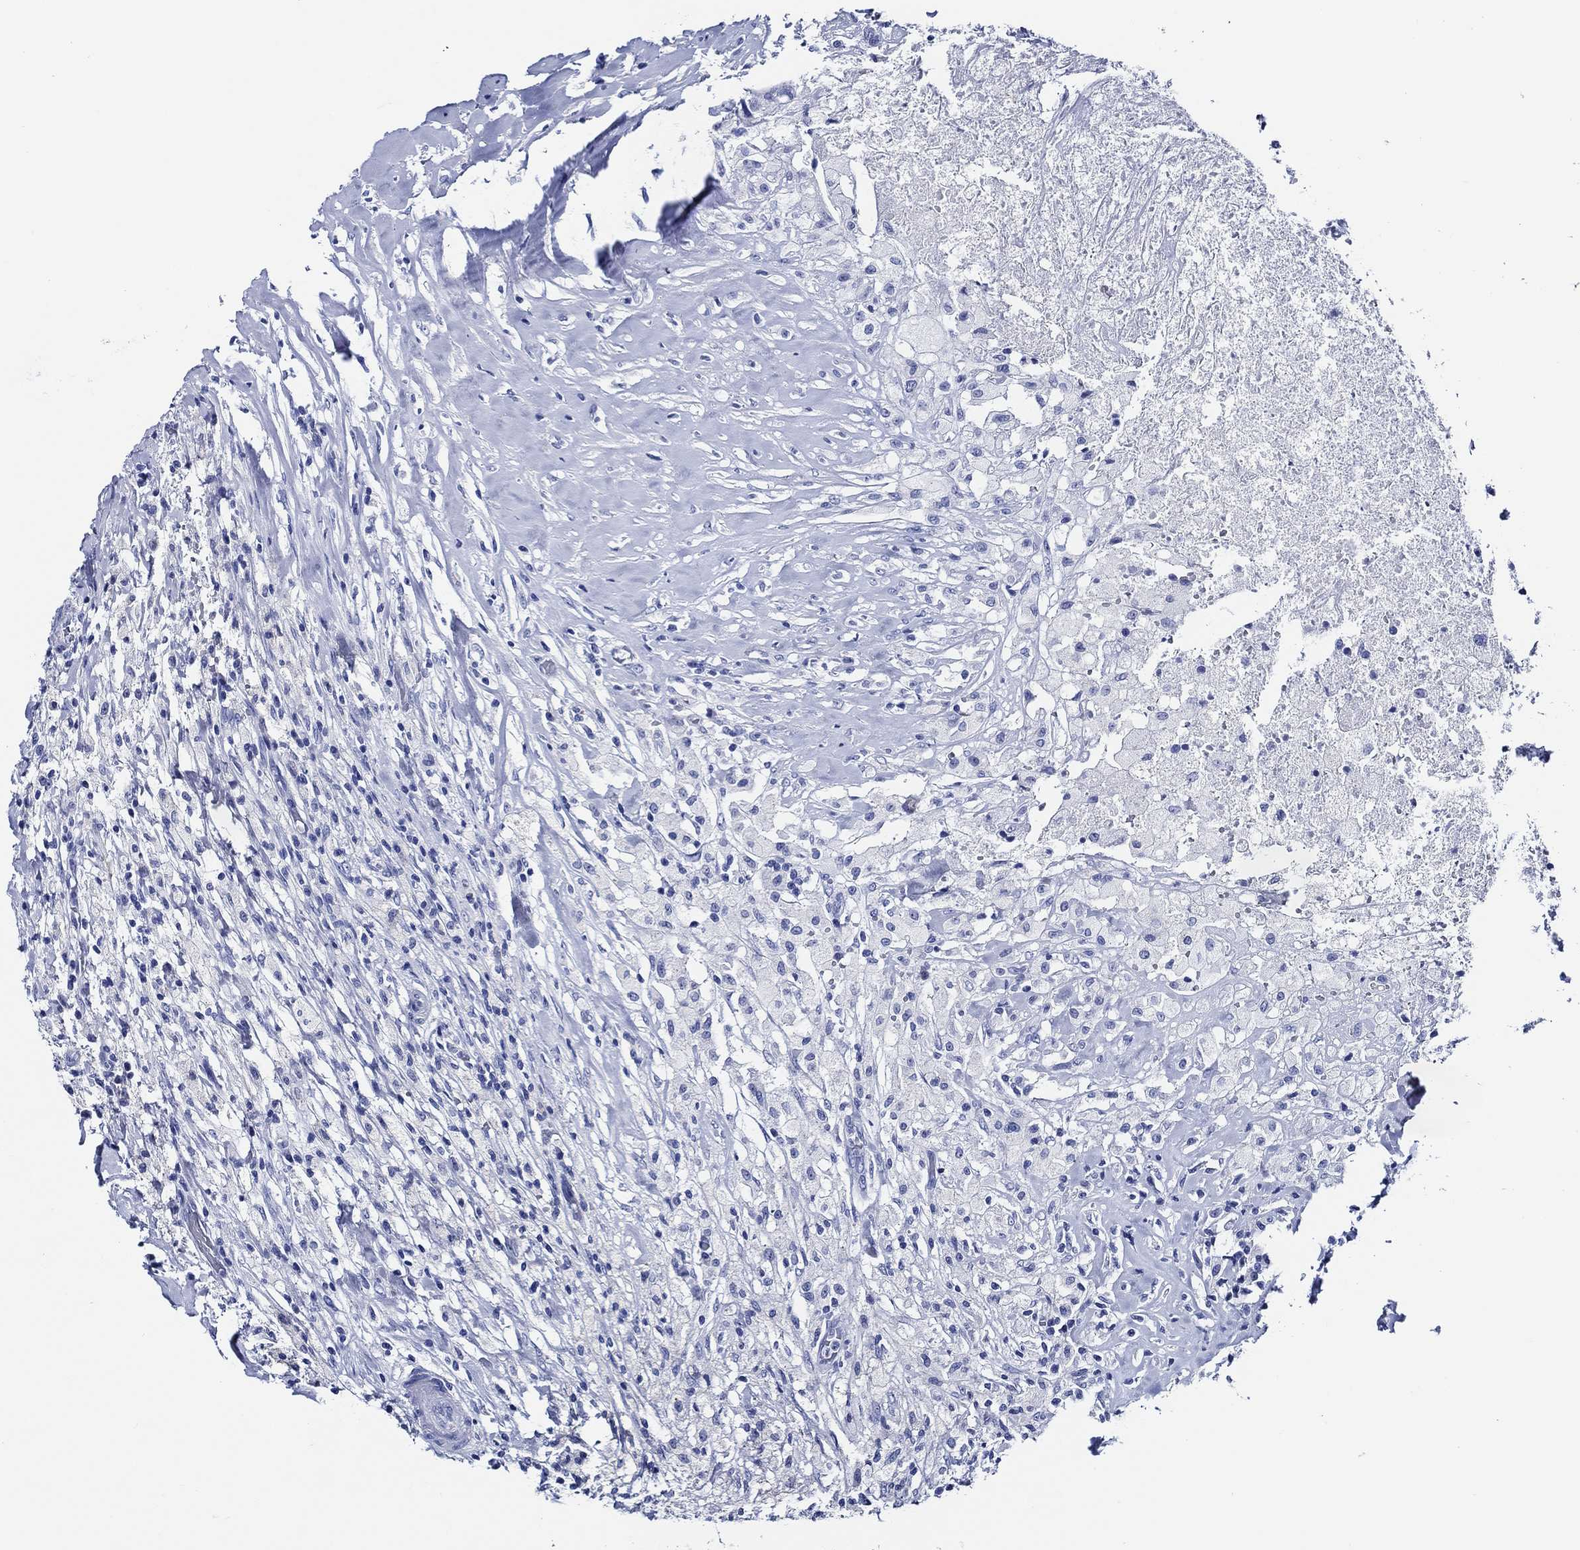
{"staining": {"intensity": "negative", "quantity": "none", "location": "none"}, "tissue": "testis cancer", "cell_type": "Tumor cells", "image_type": "cancer", "snomed": [{"axis": "morphology", "description": "Necrosis, NOS"}, {"axis": "morphology", "description": "Carcinoma, Embryonal, NOS"}, {"axis": "topography", "description": "Testis"}], "caption": "Testis cancer (embryonal carcinoma) stained for a protein using immunohistochemistry (IHC) displays no positivity tumor cells.", "gene": "WDR62", "patient": {"sex": "male", "age": 19}}